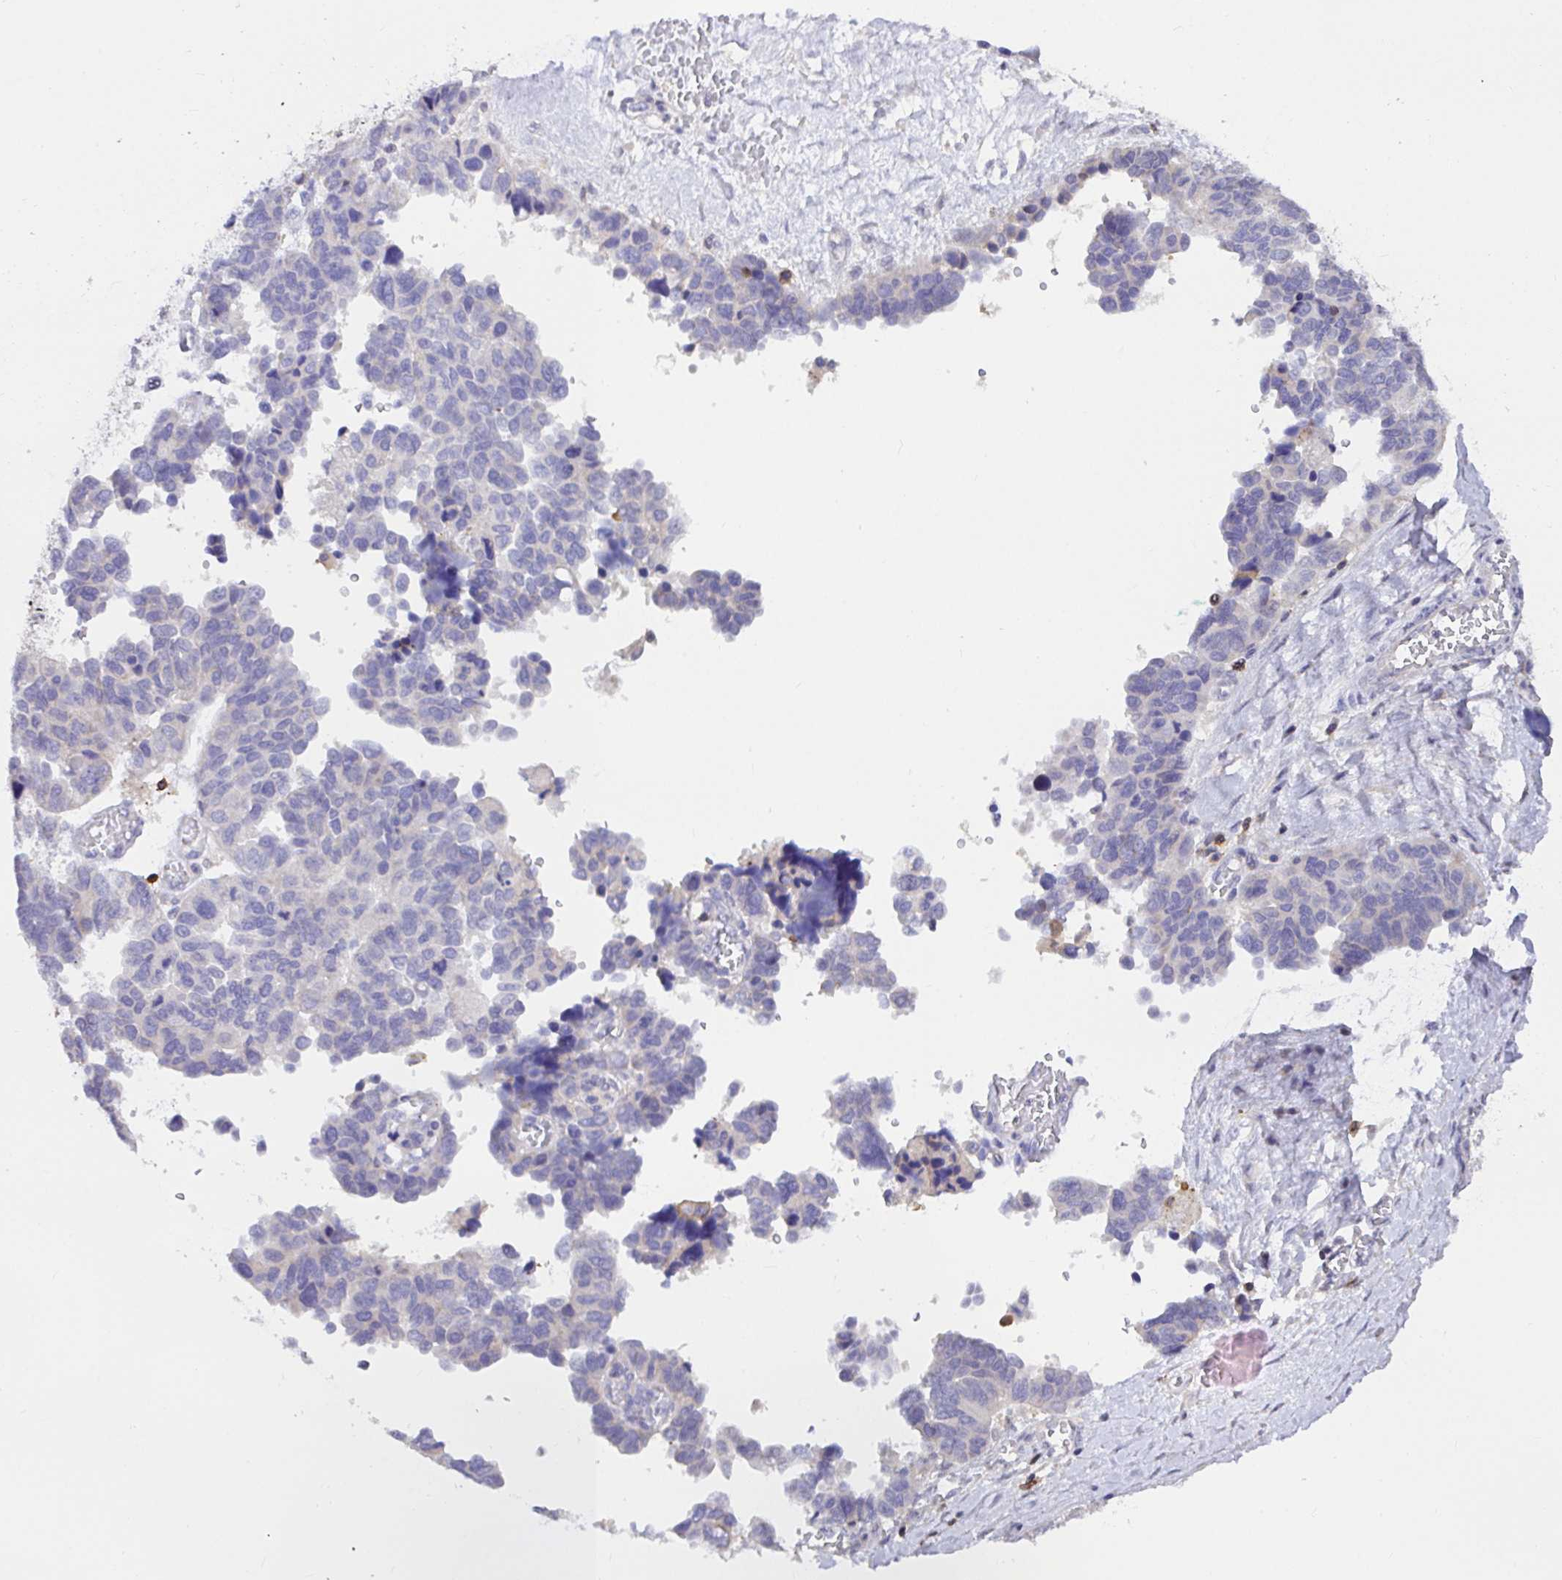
{"staining": {"intensity": "negative", "quantity": "none", "location": "none"}, "tissue": "ovarian cancer", "cell_type": "Tumor cells", "image_type": "cancer", "snomed": [{"axis": "morphology", "description": "Cystadenocarcinoma, serous, NOS"}, {"axis": "topography", "description": "Ovary"}], "caption": "Protein analysis of serous cystadenocarcinoma (ovarian) exhibits no significant positivity in tumor cells.", "gene": "SKAP1", "patient": {"sex": "female", "age": 64}}